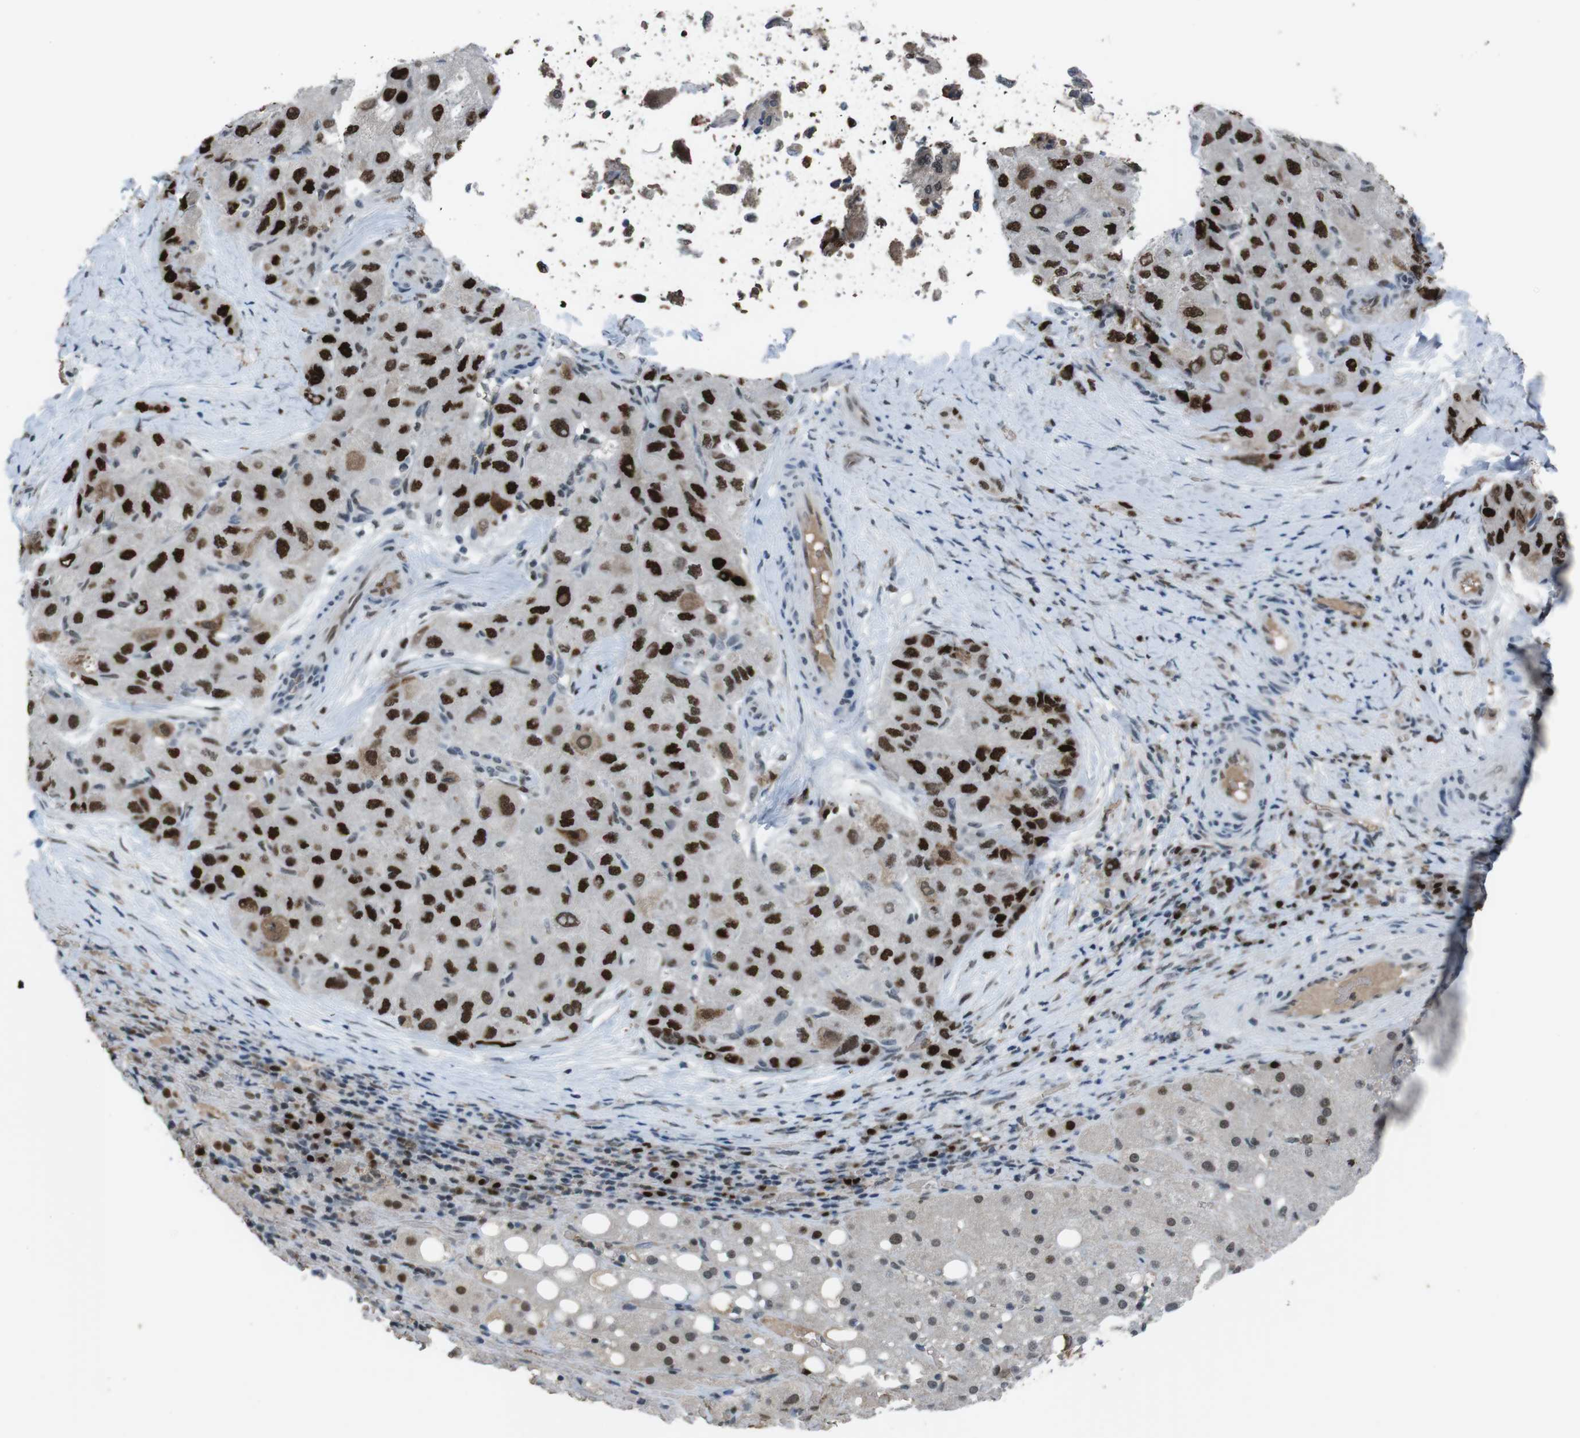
{"staining": {"intensity": "strong", "quantity": ">75%", "location": "nuclear"}, "tissue": "liver cancer", "cell_type": "Tumor cells", "image_type": "cancer", "snomed": [{"axis": "morphology", "description": "Carcinoma, Hepatocellular, NOS"}, {"axis": "topography", "description": "Liver"}], "caption": "A brown stain shows strong nuclear expression of a protein in human liver cancer (hepatocellular carcinoma) tumor cells. The staining was performed using DAB to visualize the protein expression in brown, while the nuclei were stained in blue with hematoxylin (Magnification: 20x).", "gene": "SUB1", "patient": {"sex": "male", "age": 80}}